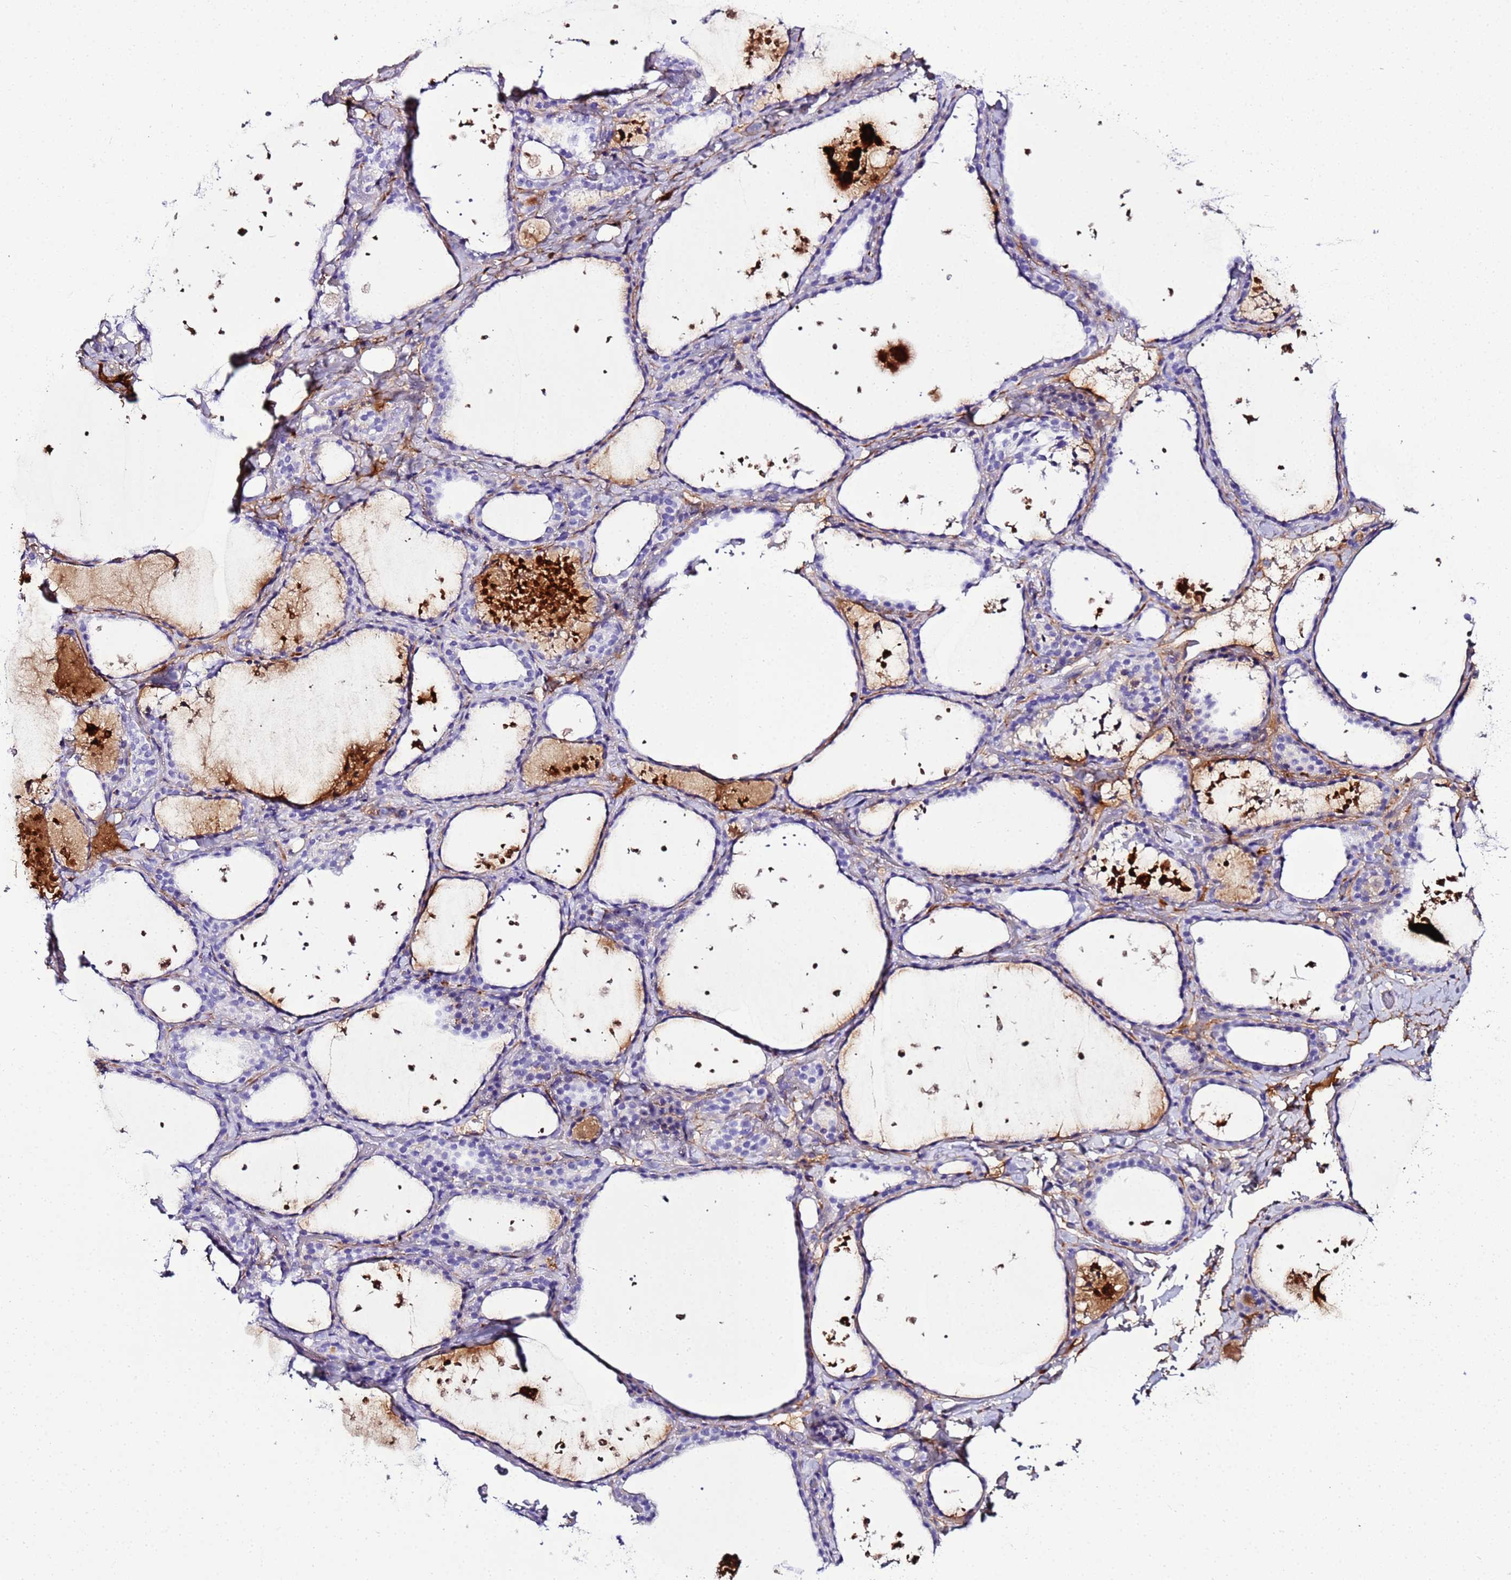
{"staining": {"intensity": "negative", "quantity": "none", "location": "none"}, "tissue": "thyroid gland", "cell_type": "Glandular cells", "image_type": "normal", "snomed": [{"axis": "morphology", "description": "Normal tissue, NOS"}, {"axis": "topography", "description": "Thyroid gland"}], "caption": "Immunohistochemistry micrograph of unremarkable thyroid gland: human thyroid gland stained with DAB demonstrates no significant protein positivity in glandular cells. Nuclei are stained in blue.", "gene": "CFHR1", "patient": {"sex": "female", "age": 44}}